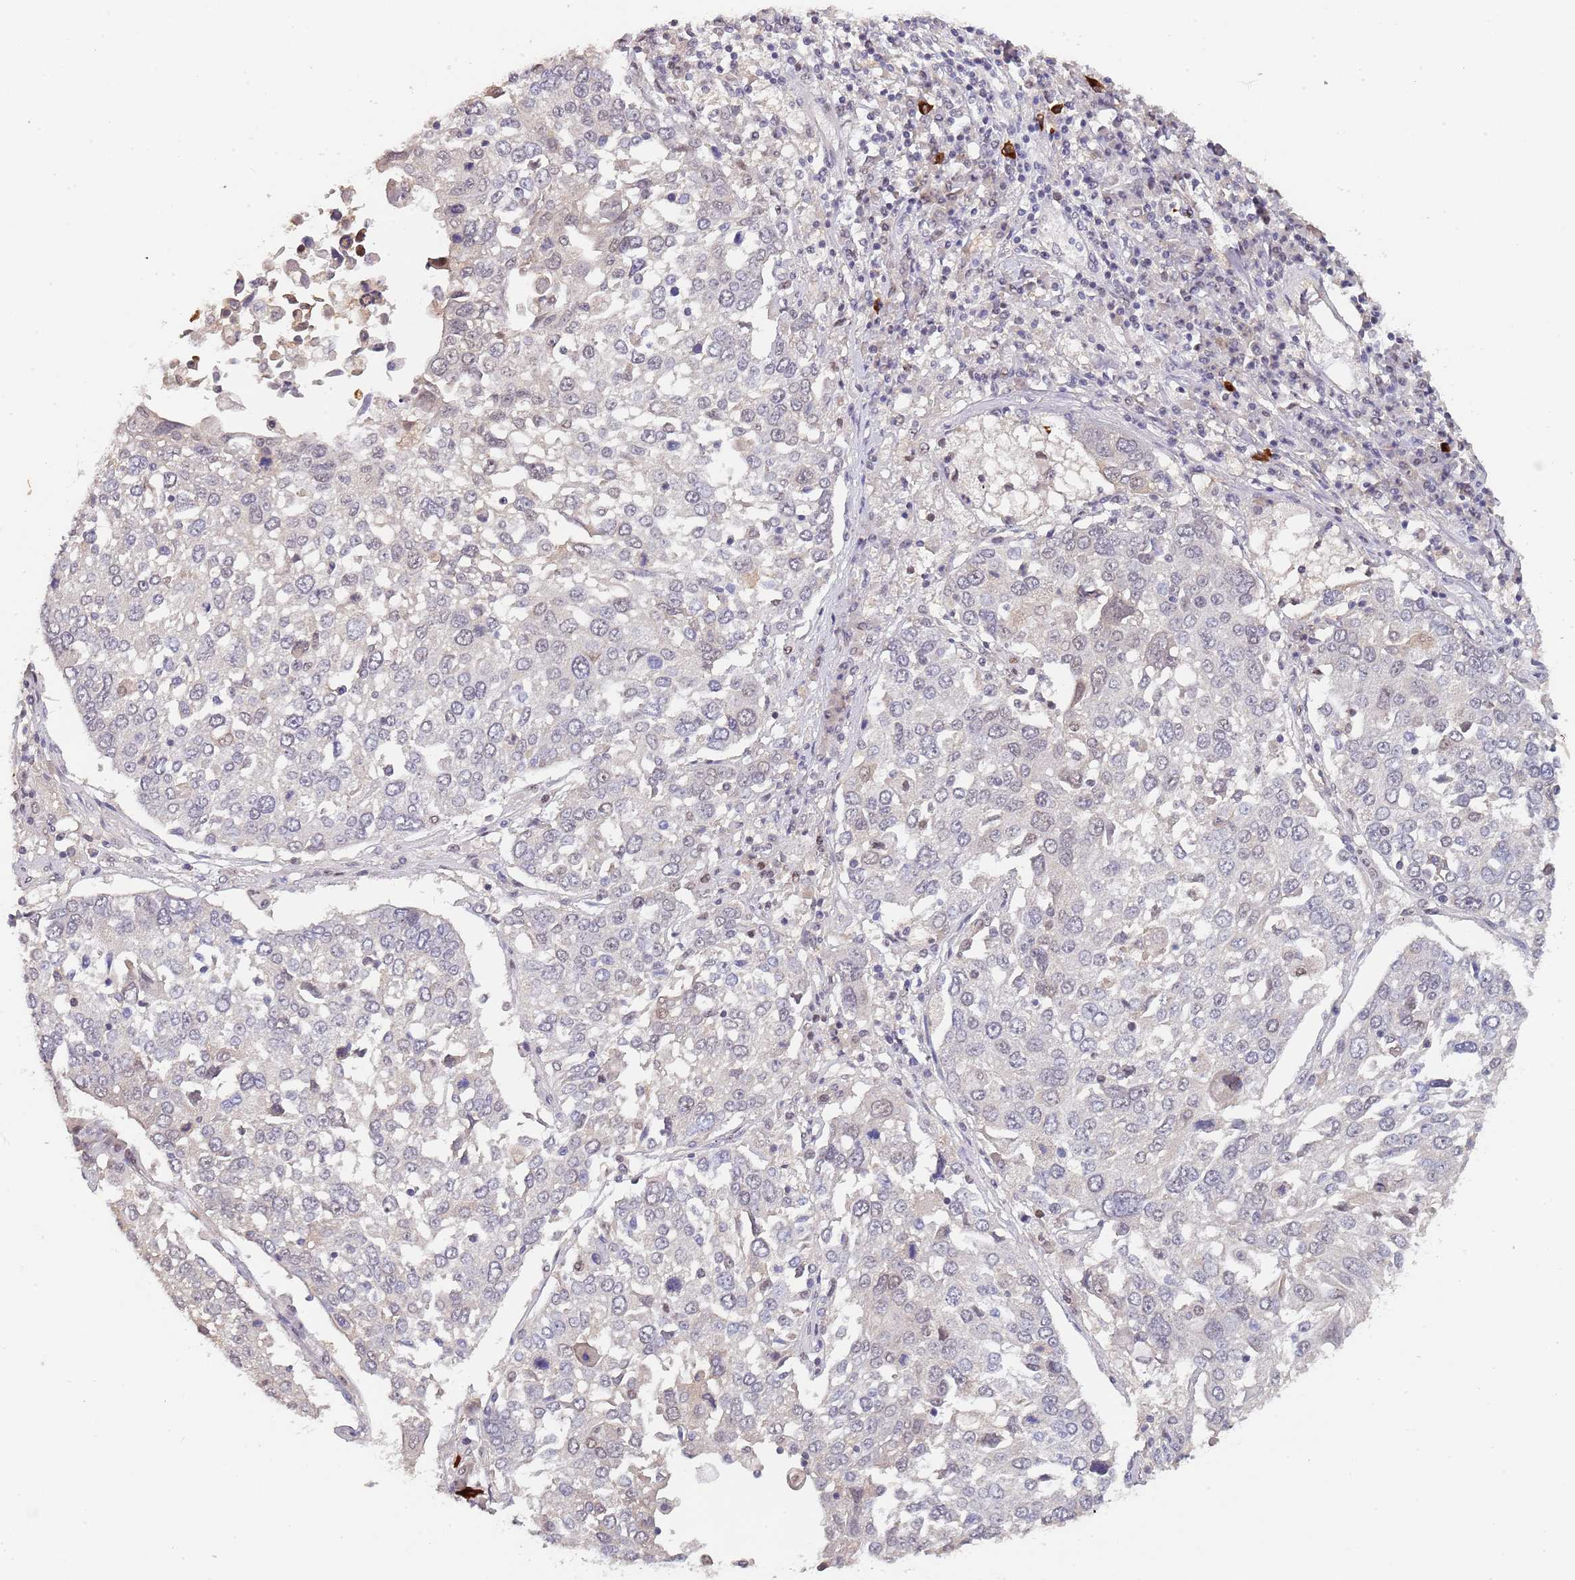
{"staining": {"intensity": "negative", "quantity": "none", "location": "none"}, "tissue": "lung cancer", "cell_type": "Tumor cells", "image_type": "cancer", "snomed": [{"axis": "morphology", "description": "Squamous cell carcinoma, NOS"}, {"axis": "topography", "description": "Lung"}], "caption": "IHC image of neoplastic tissue: human lung cancer stained with DAB (3,3'-diaminobenzidine) reveals no significant protein staining in tumor cells.", "gene": "CIZ1", "patient": {"sex": "male", "age": 65}}